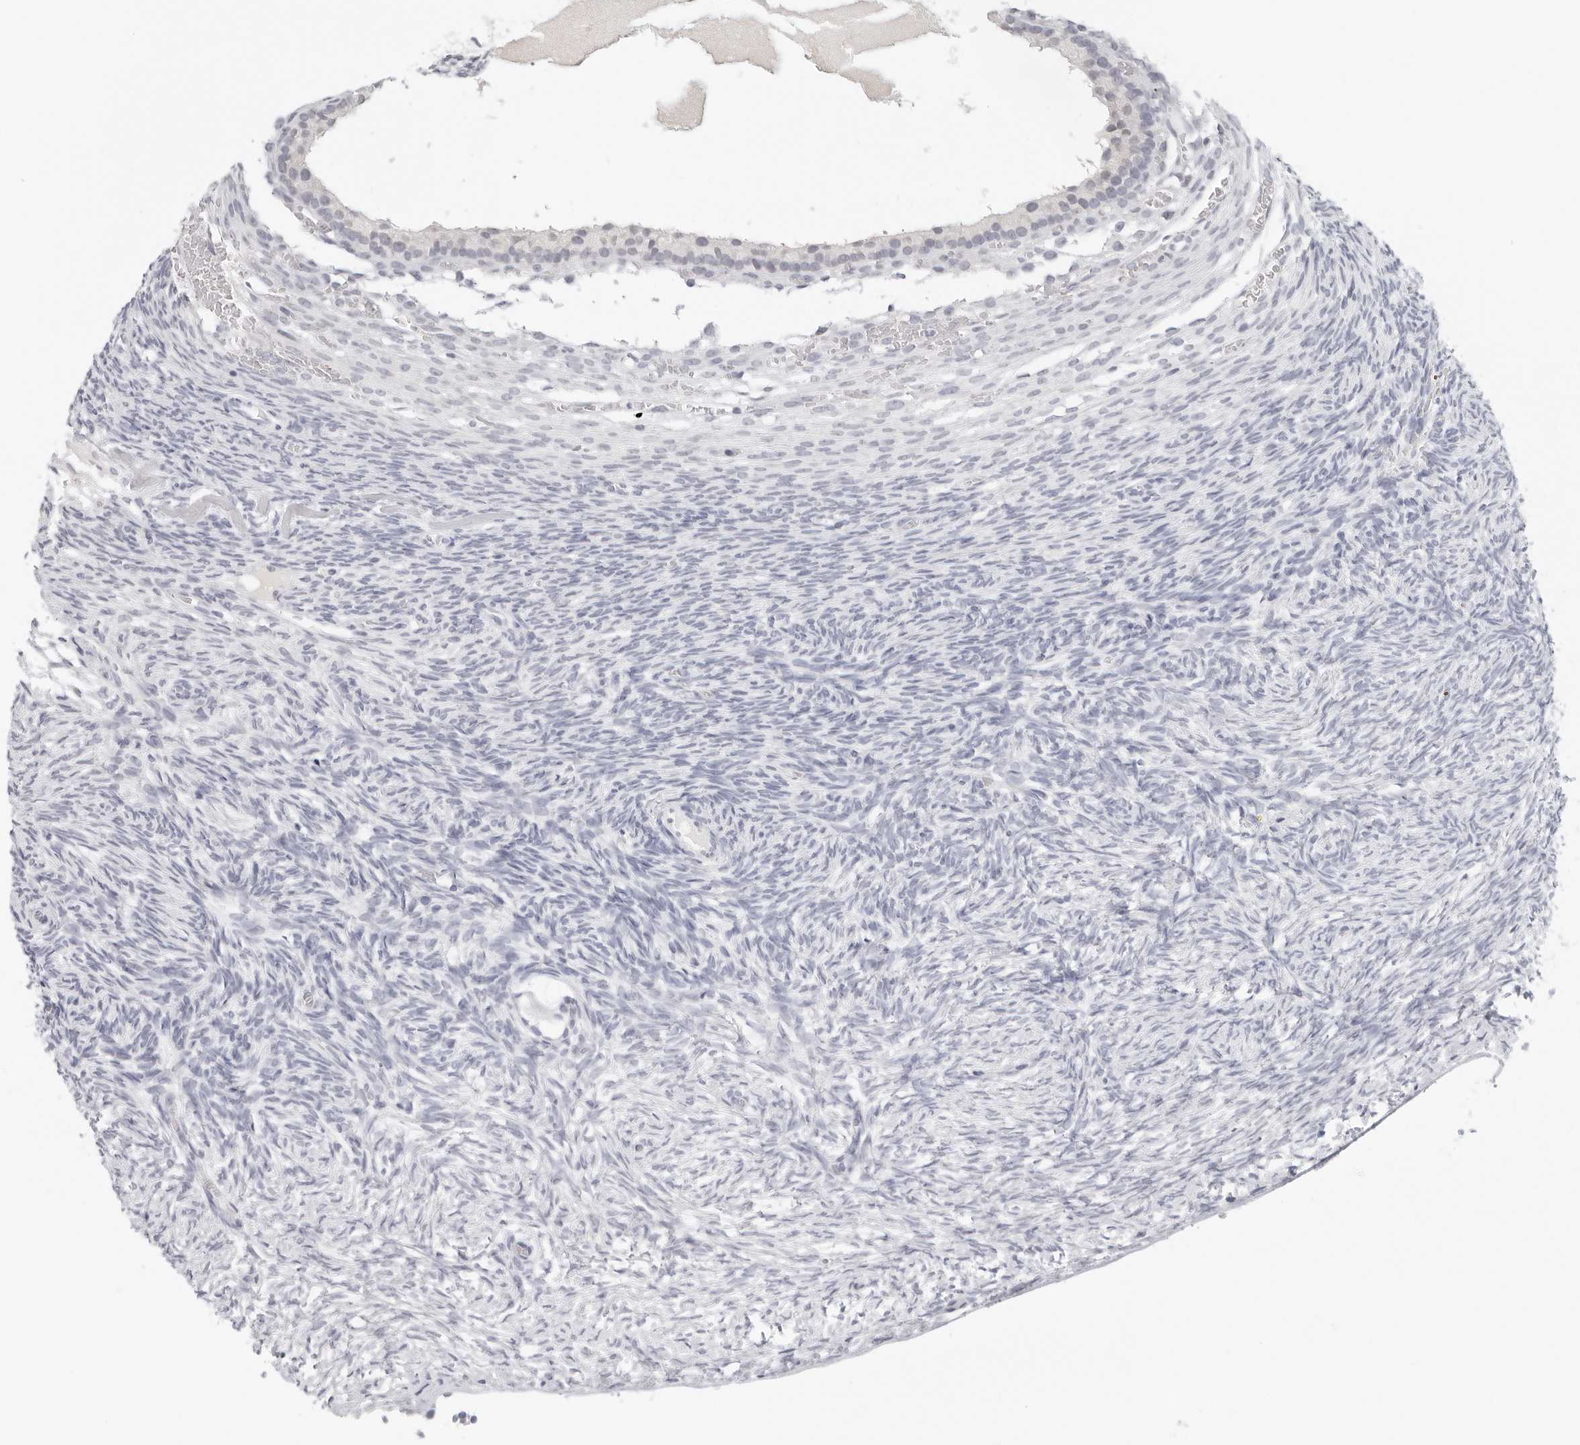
{"staining": {"intensity": "negative", "quantity": "none", "location": "none"}, "tissue": "ovary", "cell_type": "Follicle cells", "image_type": "normal", "snomed": [{"axis": "morphology", "description": "Normal tissue, NOS"}, {"axis": "topography", "description": "Ovary"}], "caption": "Immunohistochemistry (IHC) of benign ovary reveals no positivity in follicle cells. (Immunohistochemistry (IHC), brightfield microscopy, high magnification).", "gene": "EDN2", "patient": {"sex": "female", "age": 34}}